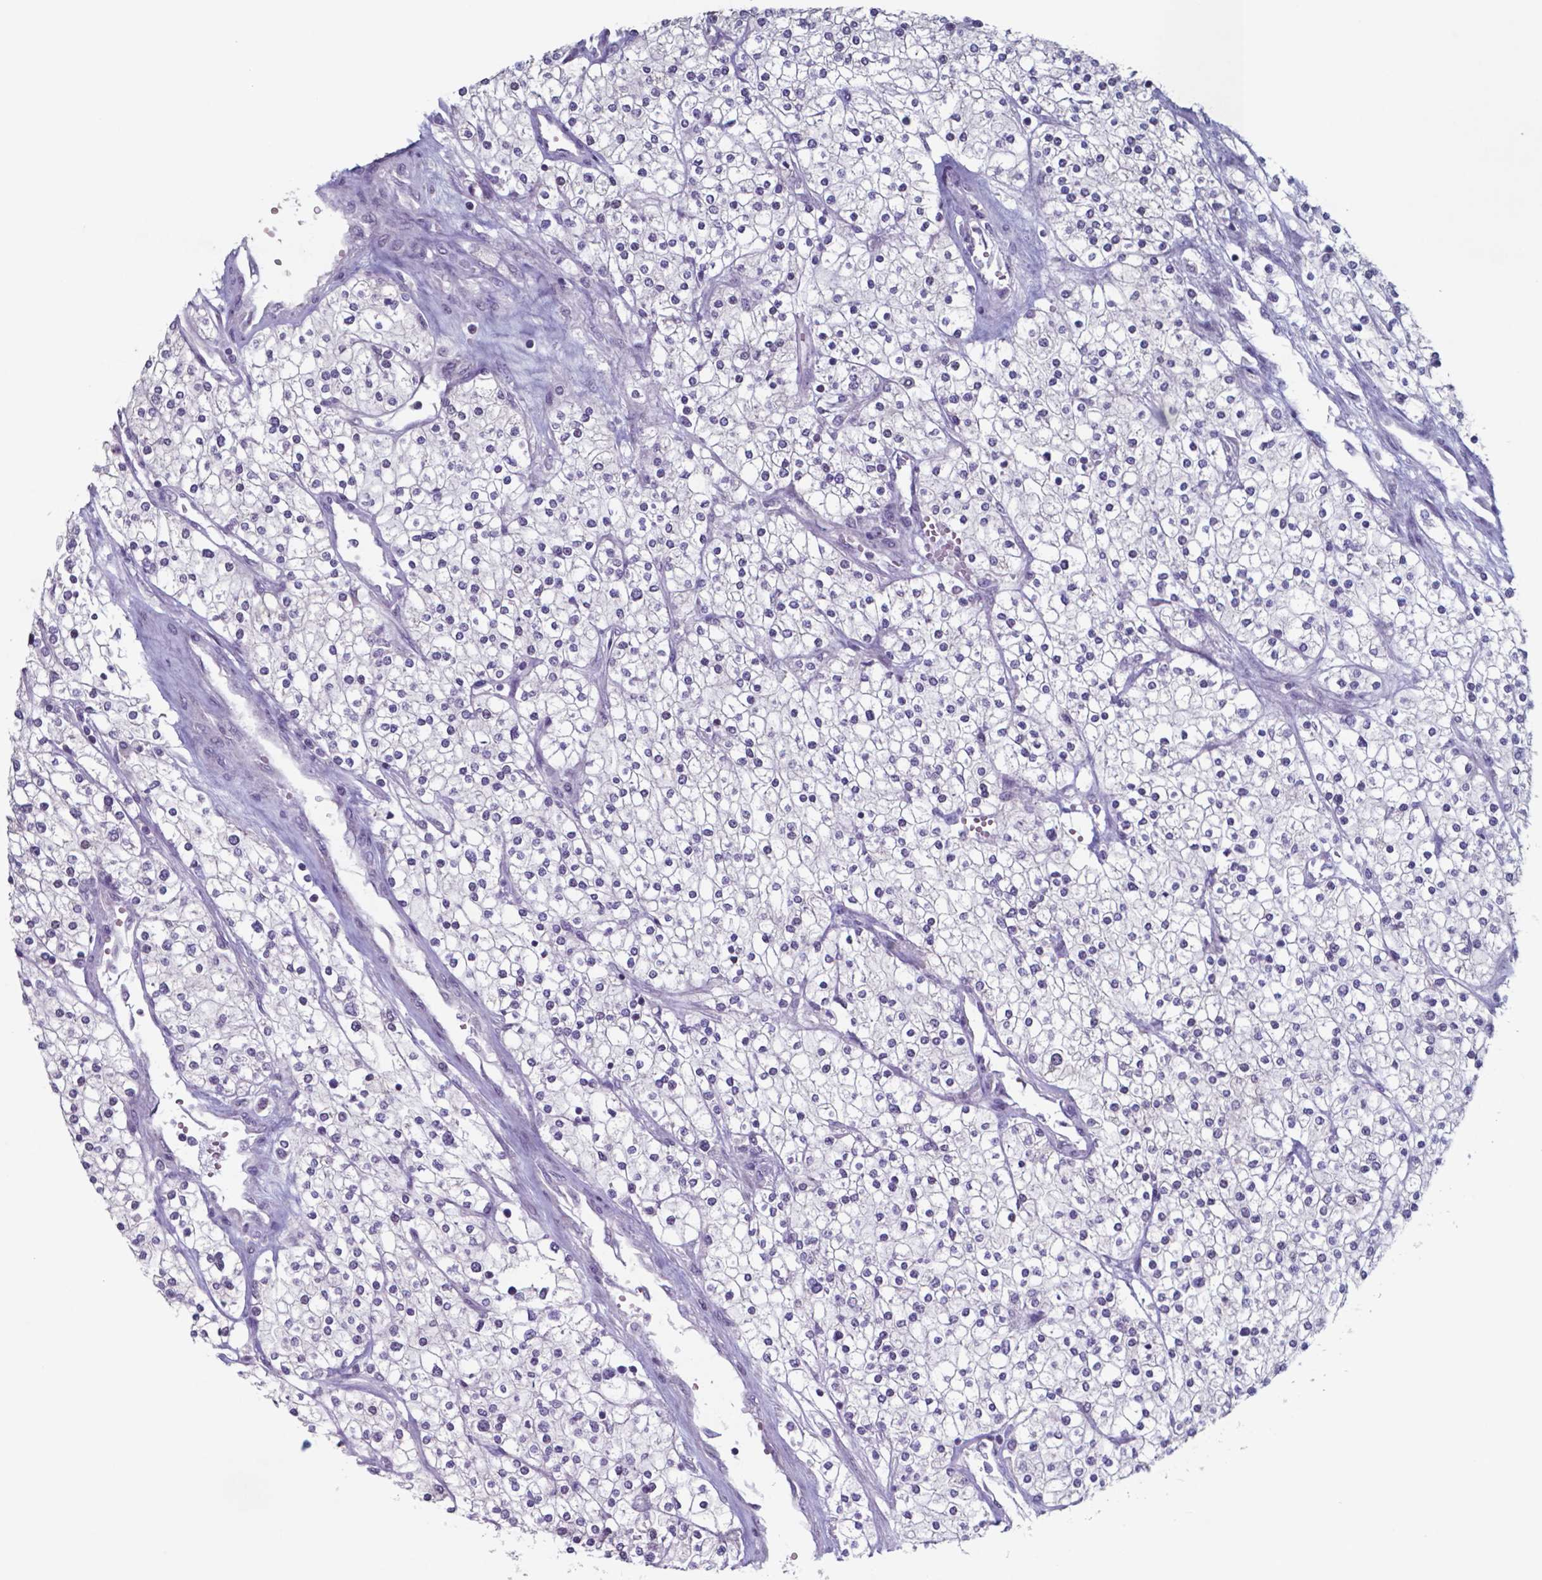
{"staining": {"intensity": "negative", "quantity": "none", "location": "none"}, "tissue": "renal cancer", "cell_type": "Tumor cells", "image_type": "cancer", "snomed": [{"axis": "morphology", "description": "Adenocarcinoma, NOS"}, {"axis": "topography", "description": "Kidney"}], "caption": "There is no significant staining in tumor cells of renal adenocarcinoma. (DAB IHC with hematoxylin counter stain).", "gene": "TDP2", "patient": {"sex": "male", "age": 80}}